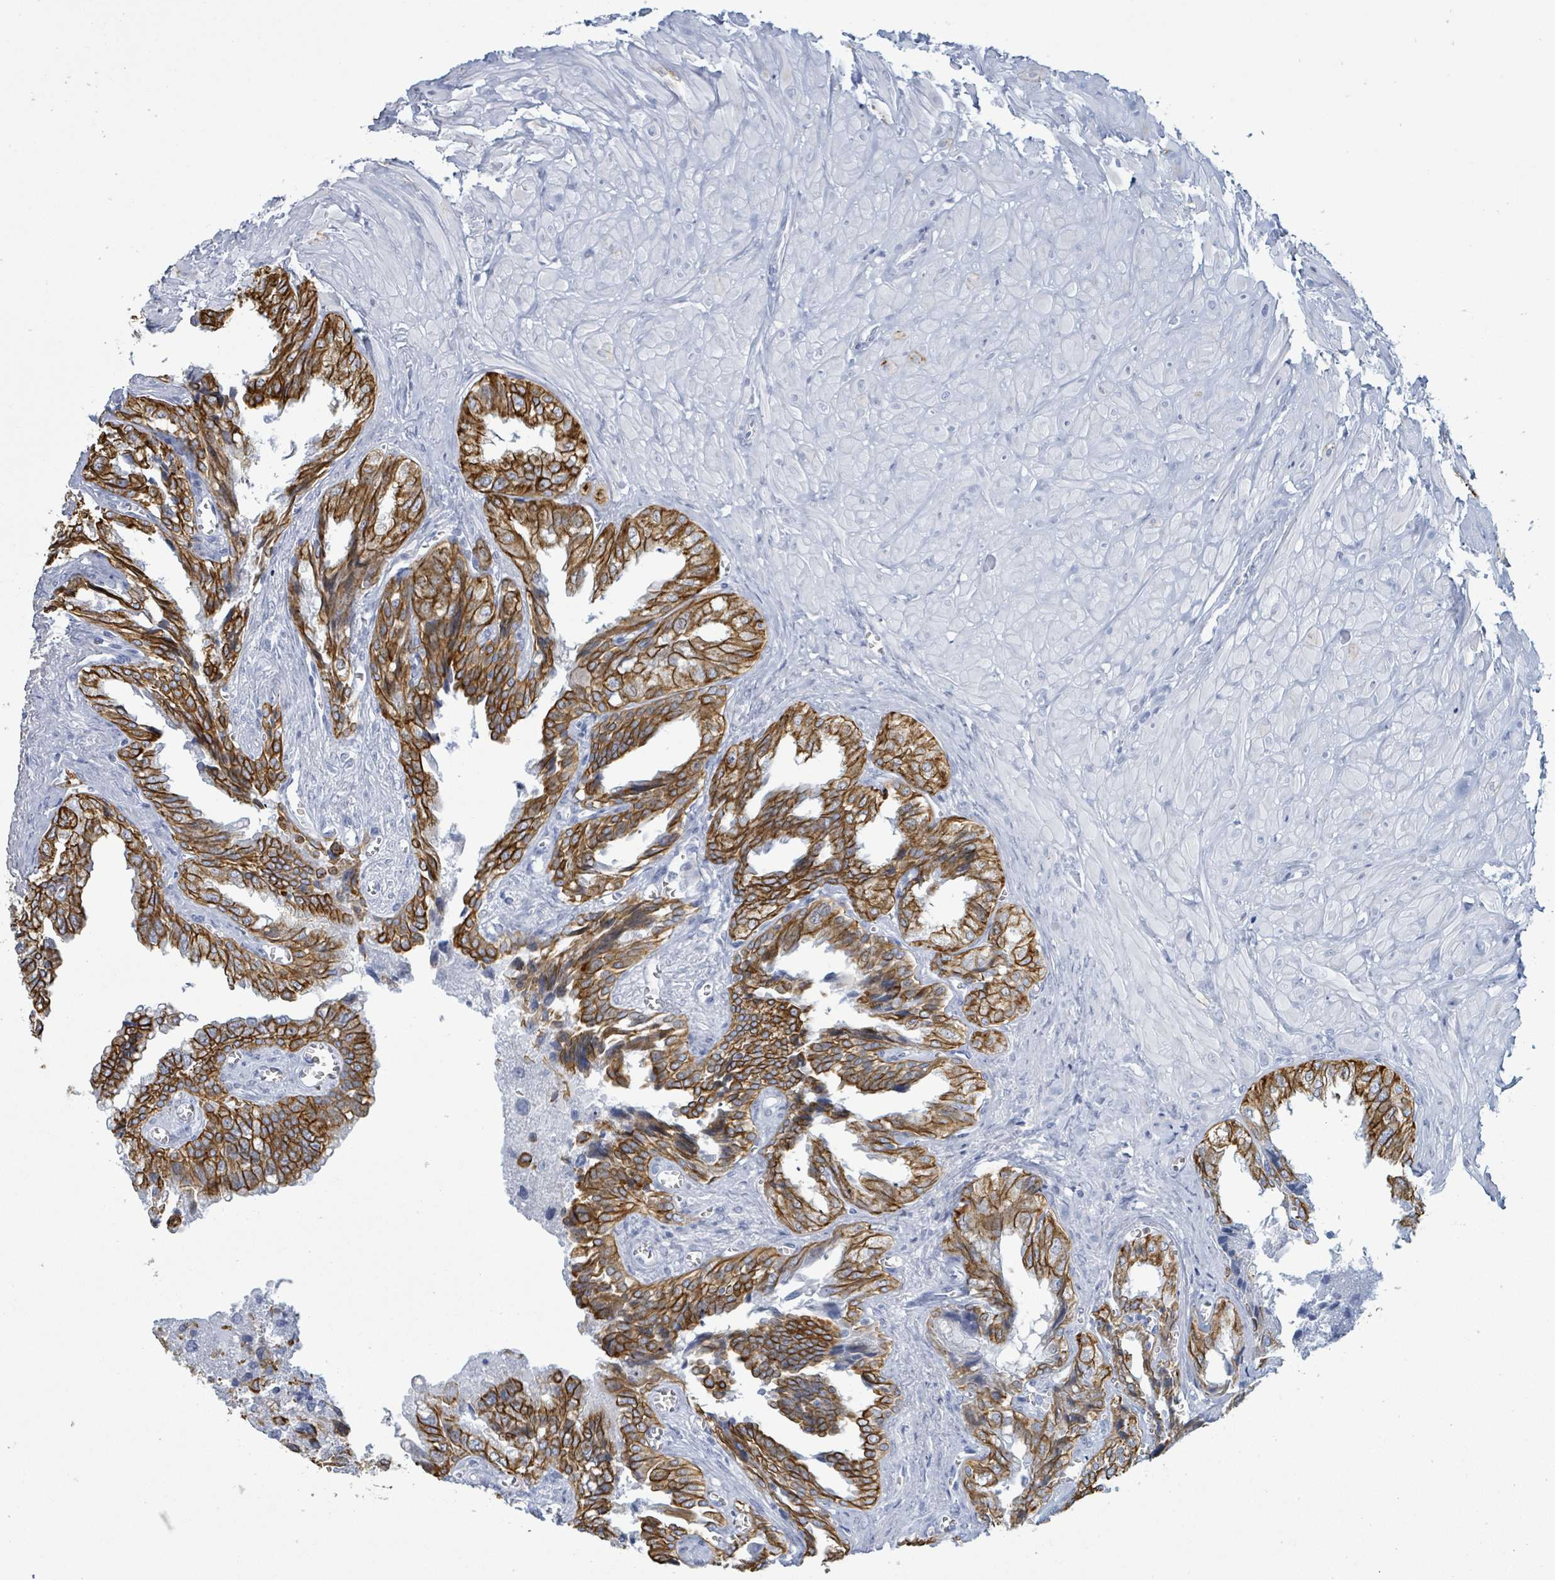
{"staining": {"intensity": "strong", "quantity": ">75%", "location": "cytoplasmic/membranous"}, "tissue": "seminal vesicle", "cell_type": "Glandular cells", "image_type": "normal", "snomed": [{"axis": "morphology", "description": "Normal tissue, NOS"}, {"axis": "topography", "description": "Seminal veicle"}], "caption": "DAB (3,3'-diaminobenzidine) immunohistochemical staining of benign human seminal vesicle displays strong cytoplasmic/membranous protein positivity in about >75% of glandular cells.", "gene": "KRT8", "patient": {"sex": "male", "age": 67}}